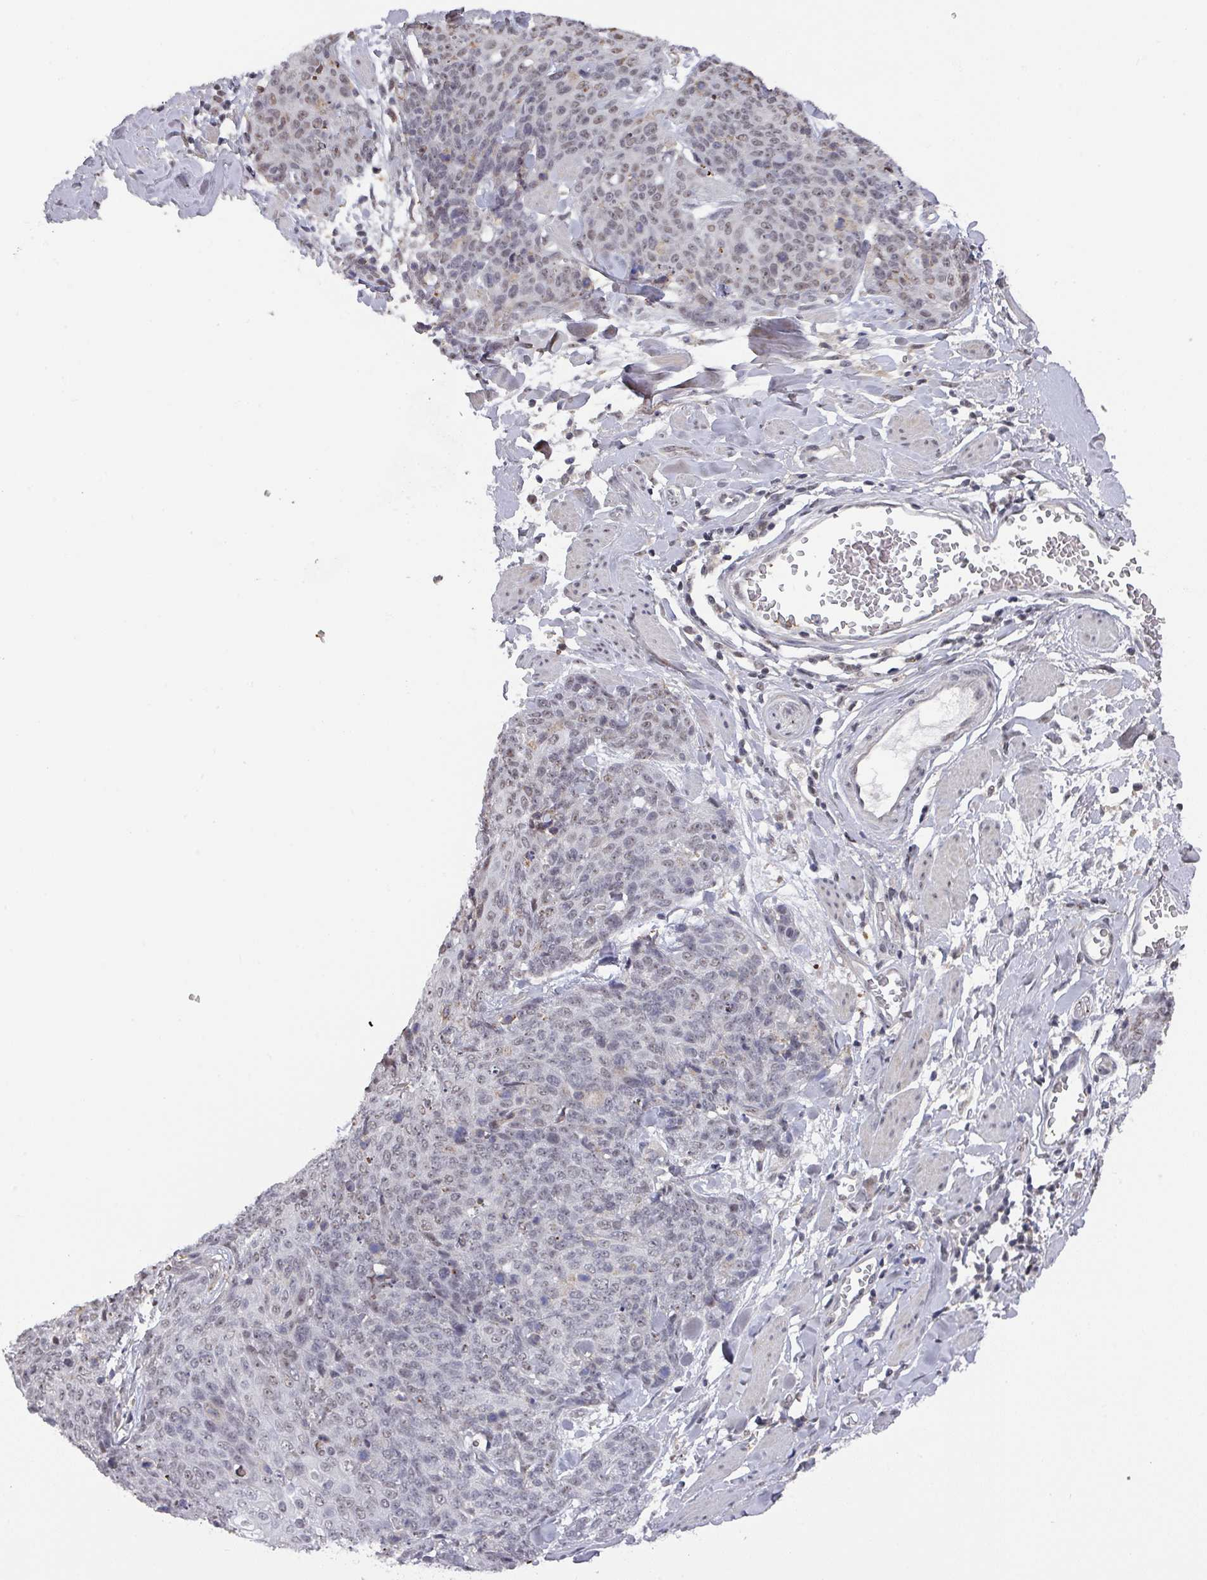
{"staining": {"intensity": "weak", "quantity": "<25%", "location": "nuclear"}, "tissue": "skin cancer", "cell_type": "Tumor cells", "image_type": "cancer", "snomed": [{"axis": "morphology", "description": "Squamous cell carcinoma, NOS"}, {"axis": "topography", "description": "Skin"}, {"axis": "topography", "description": "Vulva"}], "caption": "This is an IHC photomicrograph of human squamous cell carcinoma (skin). There is no positivity in tumor cells.", "gene": "ZNF654", "patient": {"sex": "female", "age": 85}}